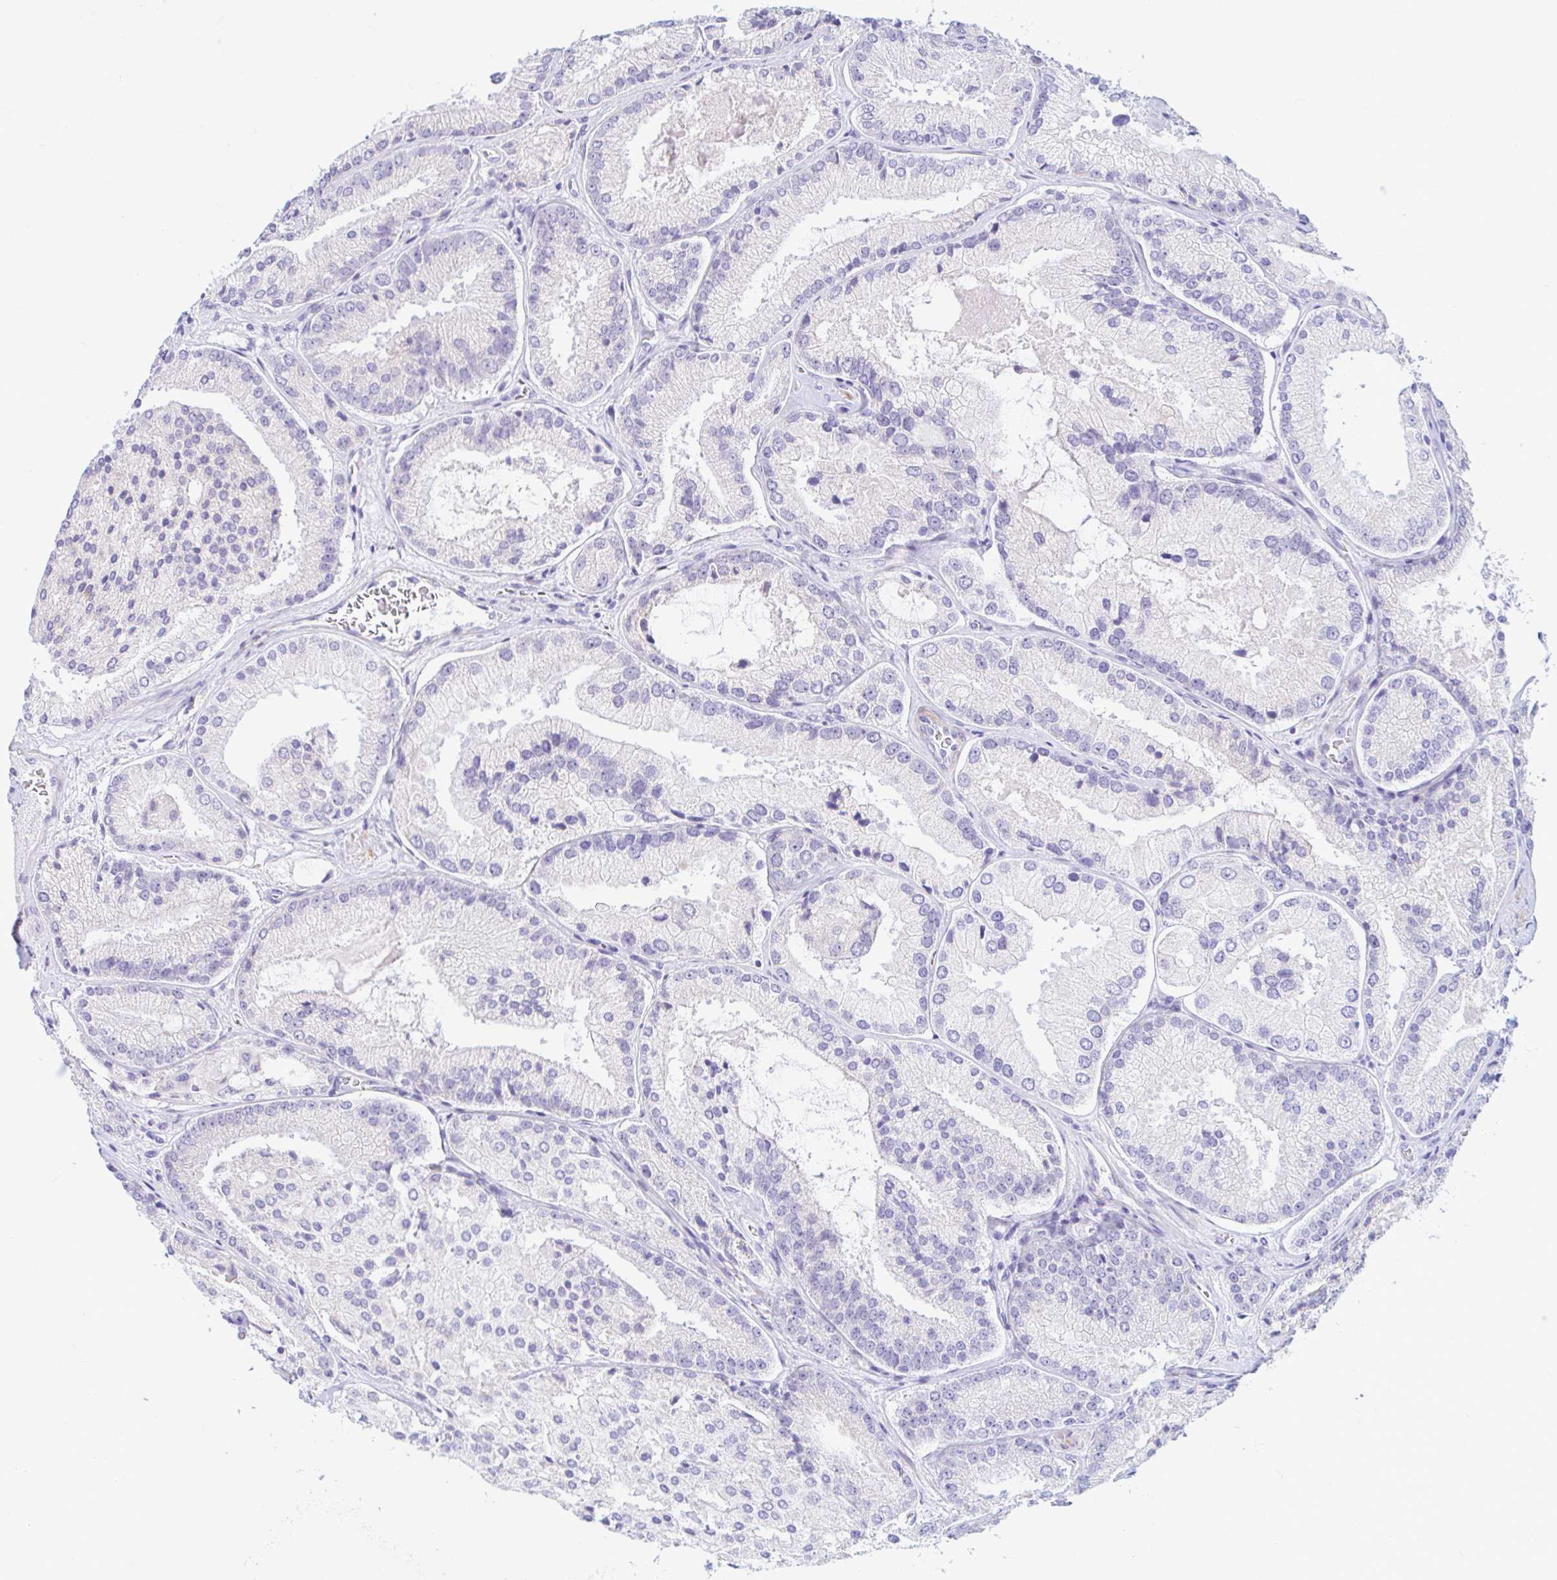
{"staining": {"intensity": "negative", "quantity": "none", "location": "none"}, "tissue": "prostate cancer", "cell_type": "Tumor cells", "image_type": "cancer", "snomed": [{"axis": "morphology", "description": "Adenocarcinoma, High grade"}, {"axis": "topography", "description": "Prostate"}], "caption": "This image is of prostate adenocarcinoma (high-grade) stained with immunohistochemistry to label a protein in brown with the nuclei are counter-stained blue. There is no positivity in tumor cells.", "gene": "NBPF3", "patient": {"sex": "male", "age": 73}}